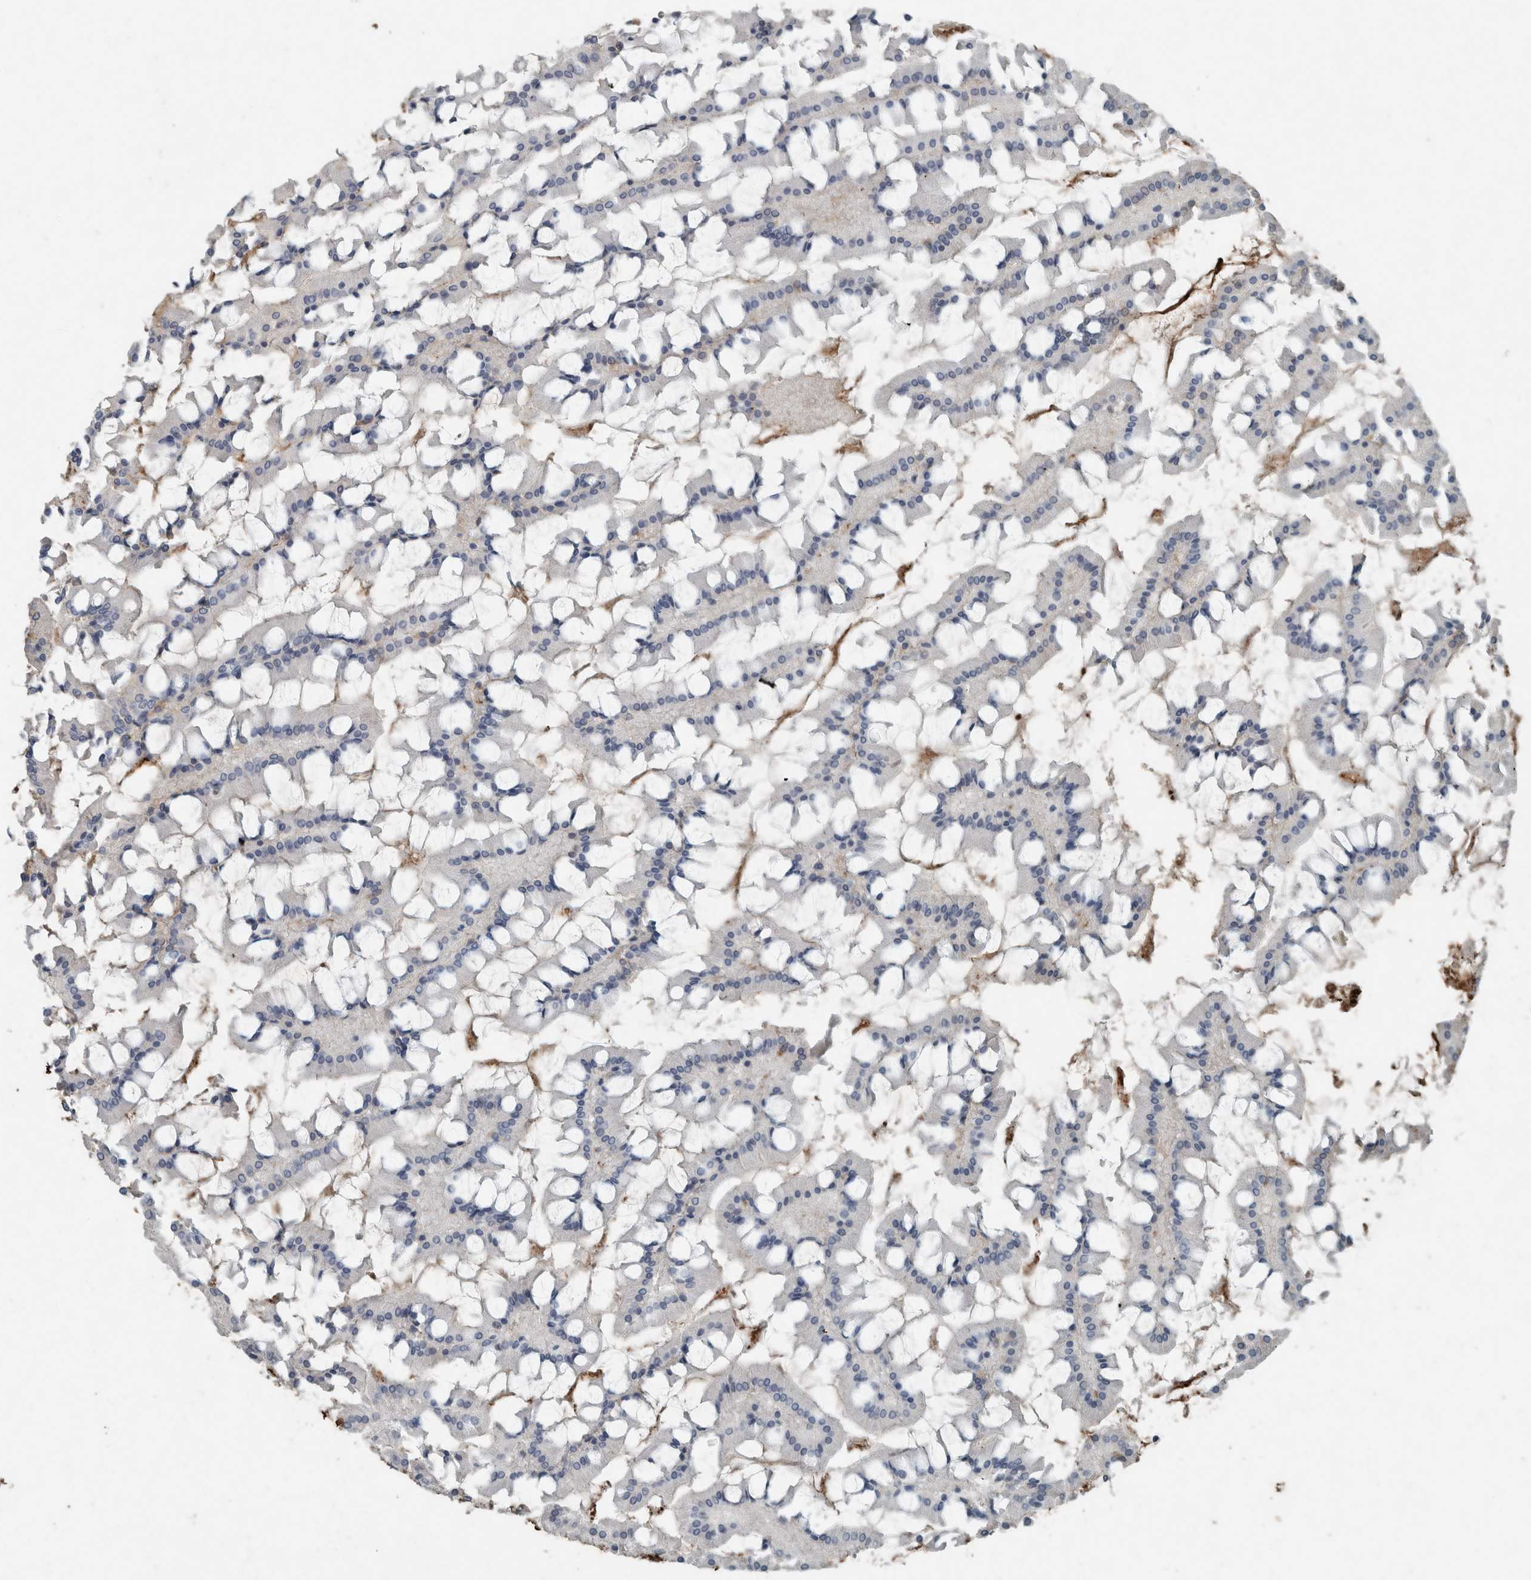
{"staining": {"intensity": "moderate", "quantity": "25%-75%", "location": "cytoplasmic/membranous"}, "tissue": "small intestine", "cell_type": "Glandular cells", "image_type": "normal", "snomed": [{"axis": "morphology", "description": "Normal tissue, NOS"}, {"axis": "topography", "description": "Small intestine"}], "caption": "Immunohistochemistry (IHC) staining of unremarkable small intestine, which demonstrates medium levels of moderate cytoplasmic/membranous expression in about 25%-75% of glandular cells indicating moderate cytoplasmic/membranous protein positivity. The staining was performed using DAB (brown) for protein detection and nuclei were counterstained in hematoxylin (blue).", "gene": "LBP", "patient": {"sex": "male", "age": 41}}